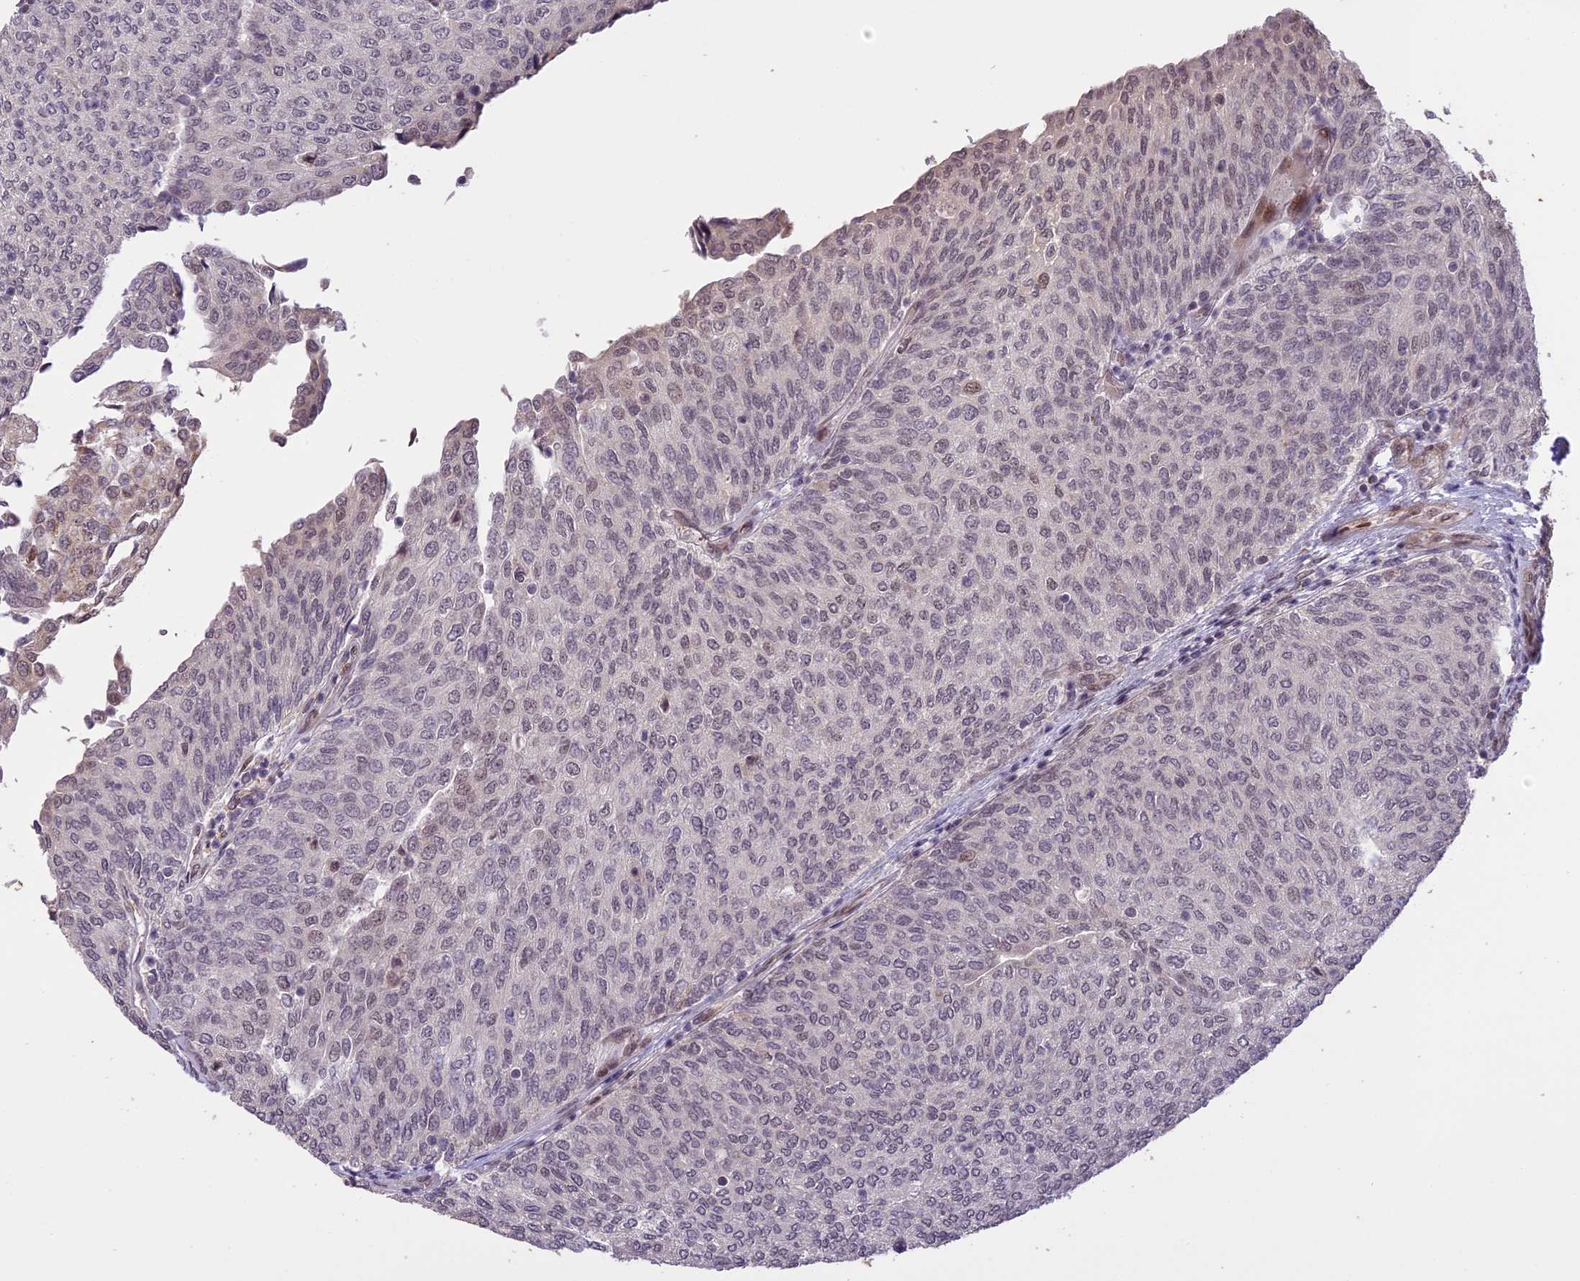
{"staining": {"intensity": "weak", "quantity": "<25%", "location": "nuclear"}, "tissue": "urothelial cancer", "cell_type": "Tumor cells", "image_type": "cancer", "snomed": [{"axis": "morphology", "description": "Urothelial carcinoma, Low grade"}, {"axis": "topography", "description": "Urinary bladder"}], "caption": "The micrograph exhibits no significant positivity in tumor cells of urothelial cancer.", "gene": "PRELID2", "patient": {"sex": "female", "age": 79}}